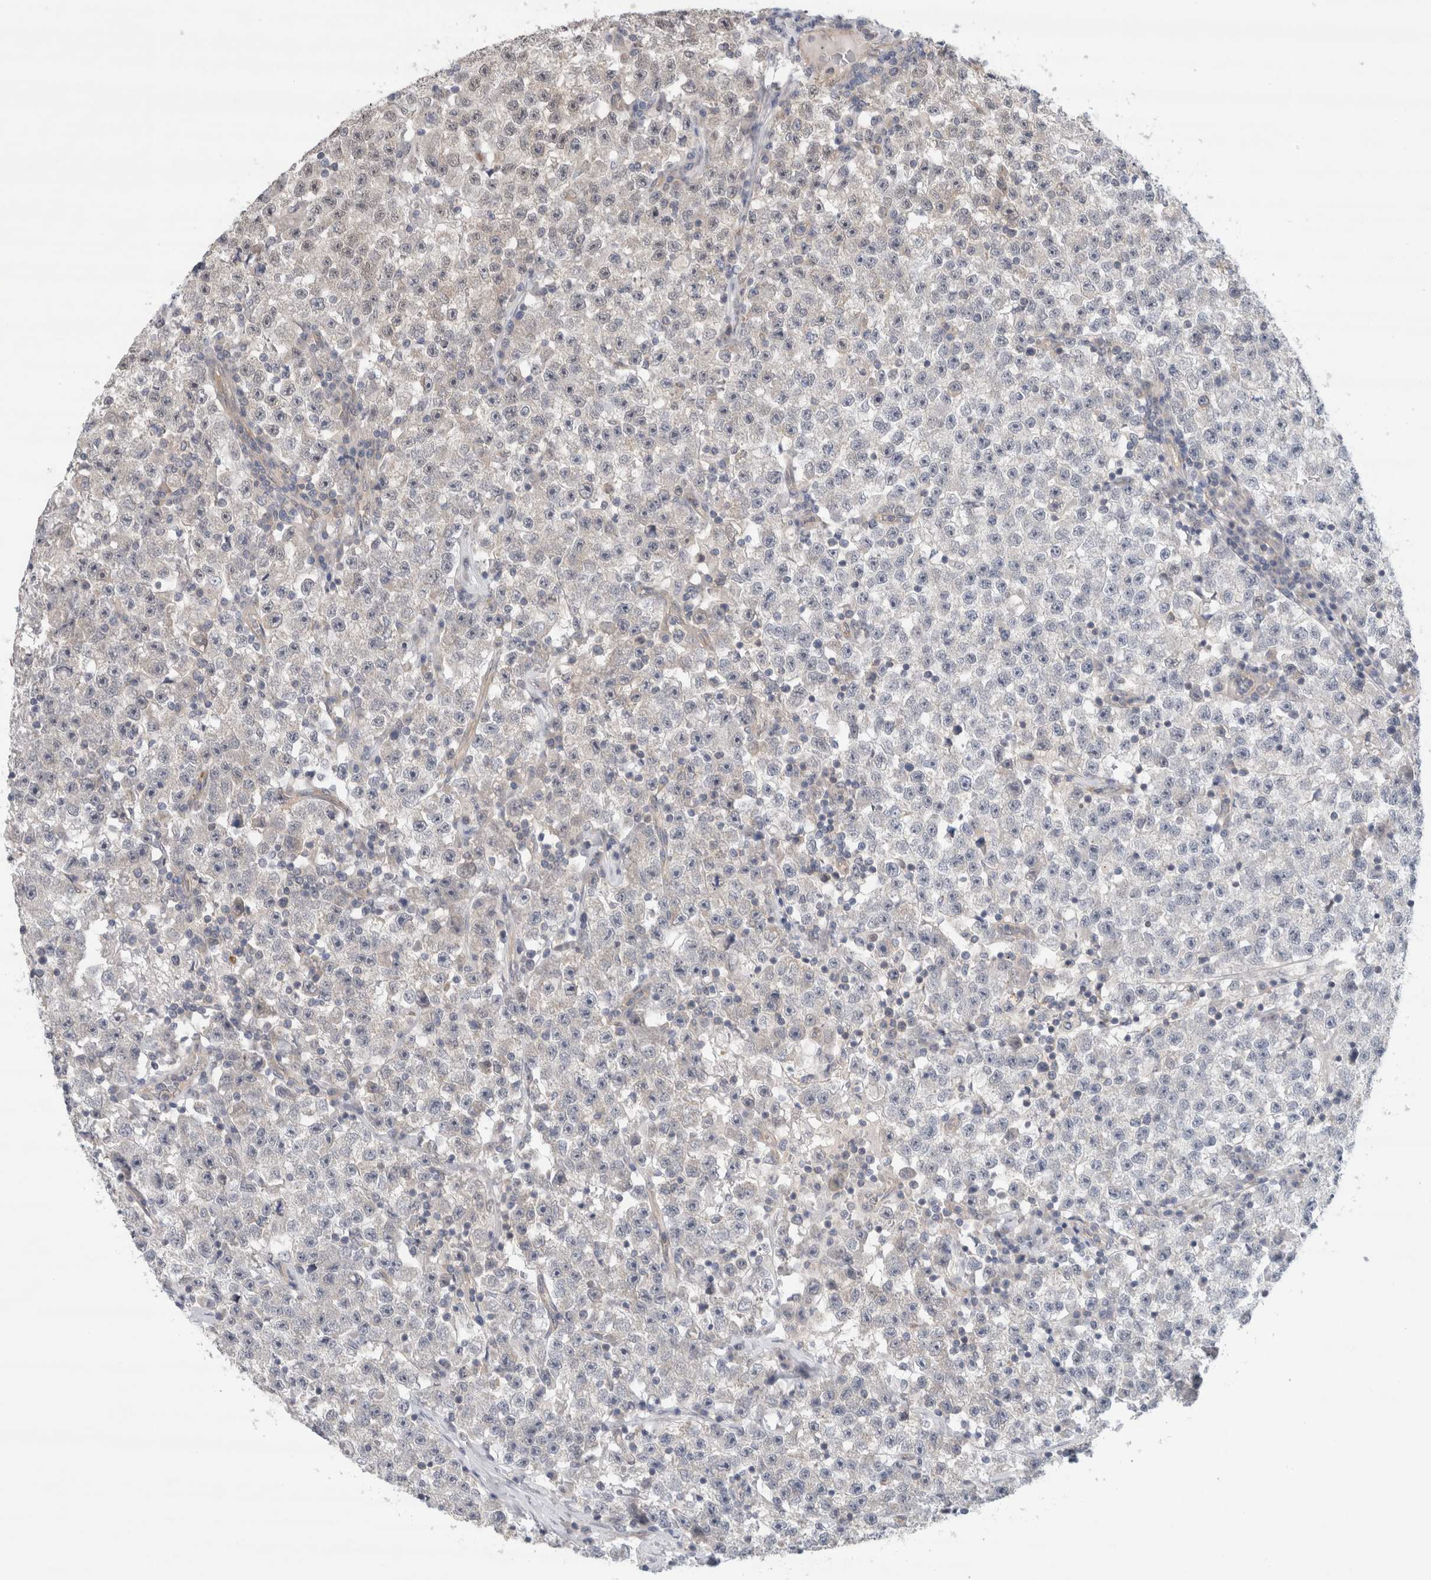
{"staining": {"intensity": "negative", "quantity": "none", "location": "none"}, "tissue": "testis cancer", "cell_type": "Tumor cells", "image_type": "cancer", "snomed": [{"axis": "morphology", "description": "Seminoma, NOS"}, {"axis": "topography", "description": "Testis"}], "caption": "Micrograph shows no significant protein staining in tumor cells of testis cancer.", "gene": "EIF4G3", "patient": {"sex": "male", "age": 22}}